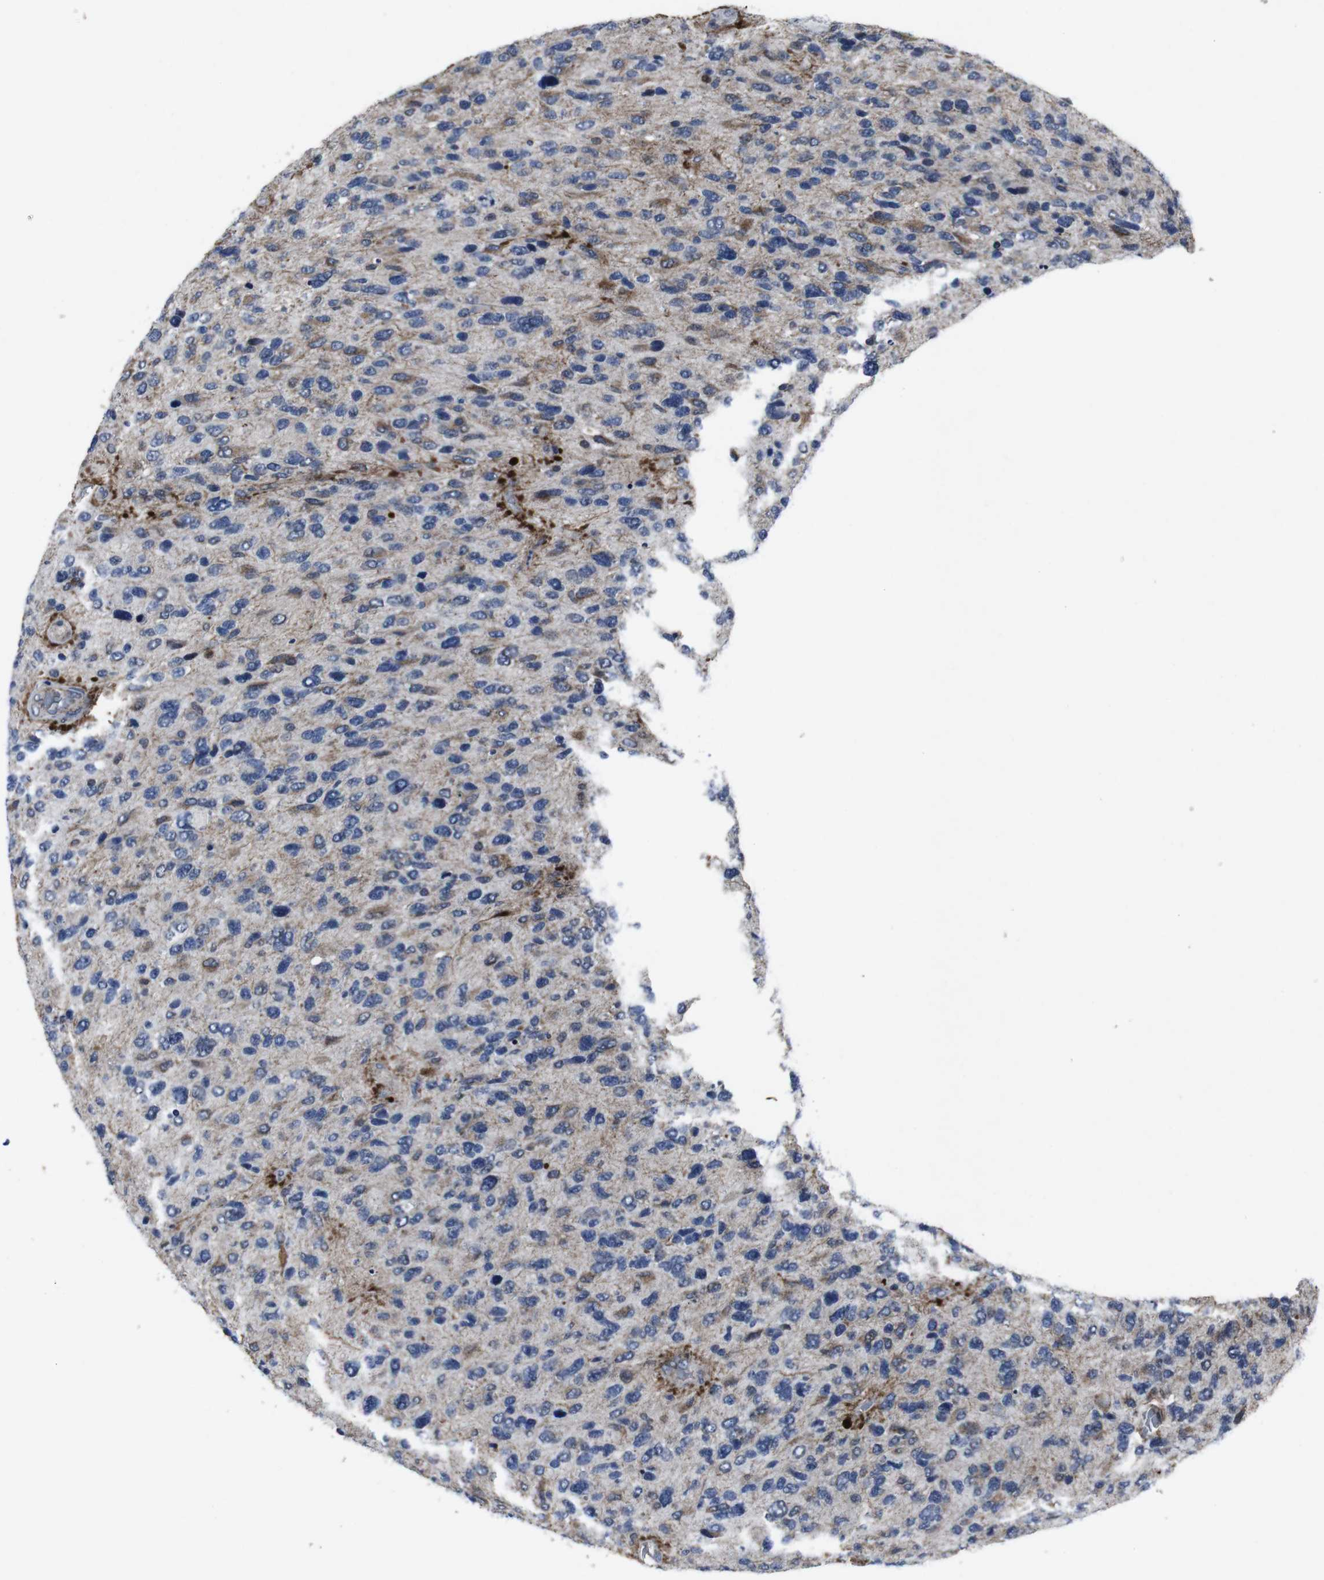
{"staining": {"intensity": "moderate", "quantity": "<25%", "location": "cytoplasmic/membranous"}, "tissue": "glioma", "cell_type": "Tumor cells", "image_type": "cancer", "snomed": [{"axis": "morphology", "description": "Glioma, malignant, High grade"}, {"axis": "topography", "description": "Brain"}], "caption": "Protein expression analysis of human glioma reveals moderate cytoplasmic/membranous staining in about <25% of tumor cells.", "gene": "STAT4", "patient": {"sex": "female", "age": 58}}